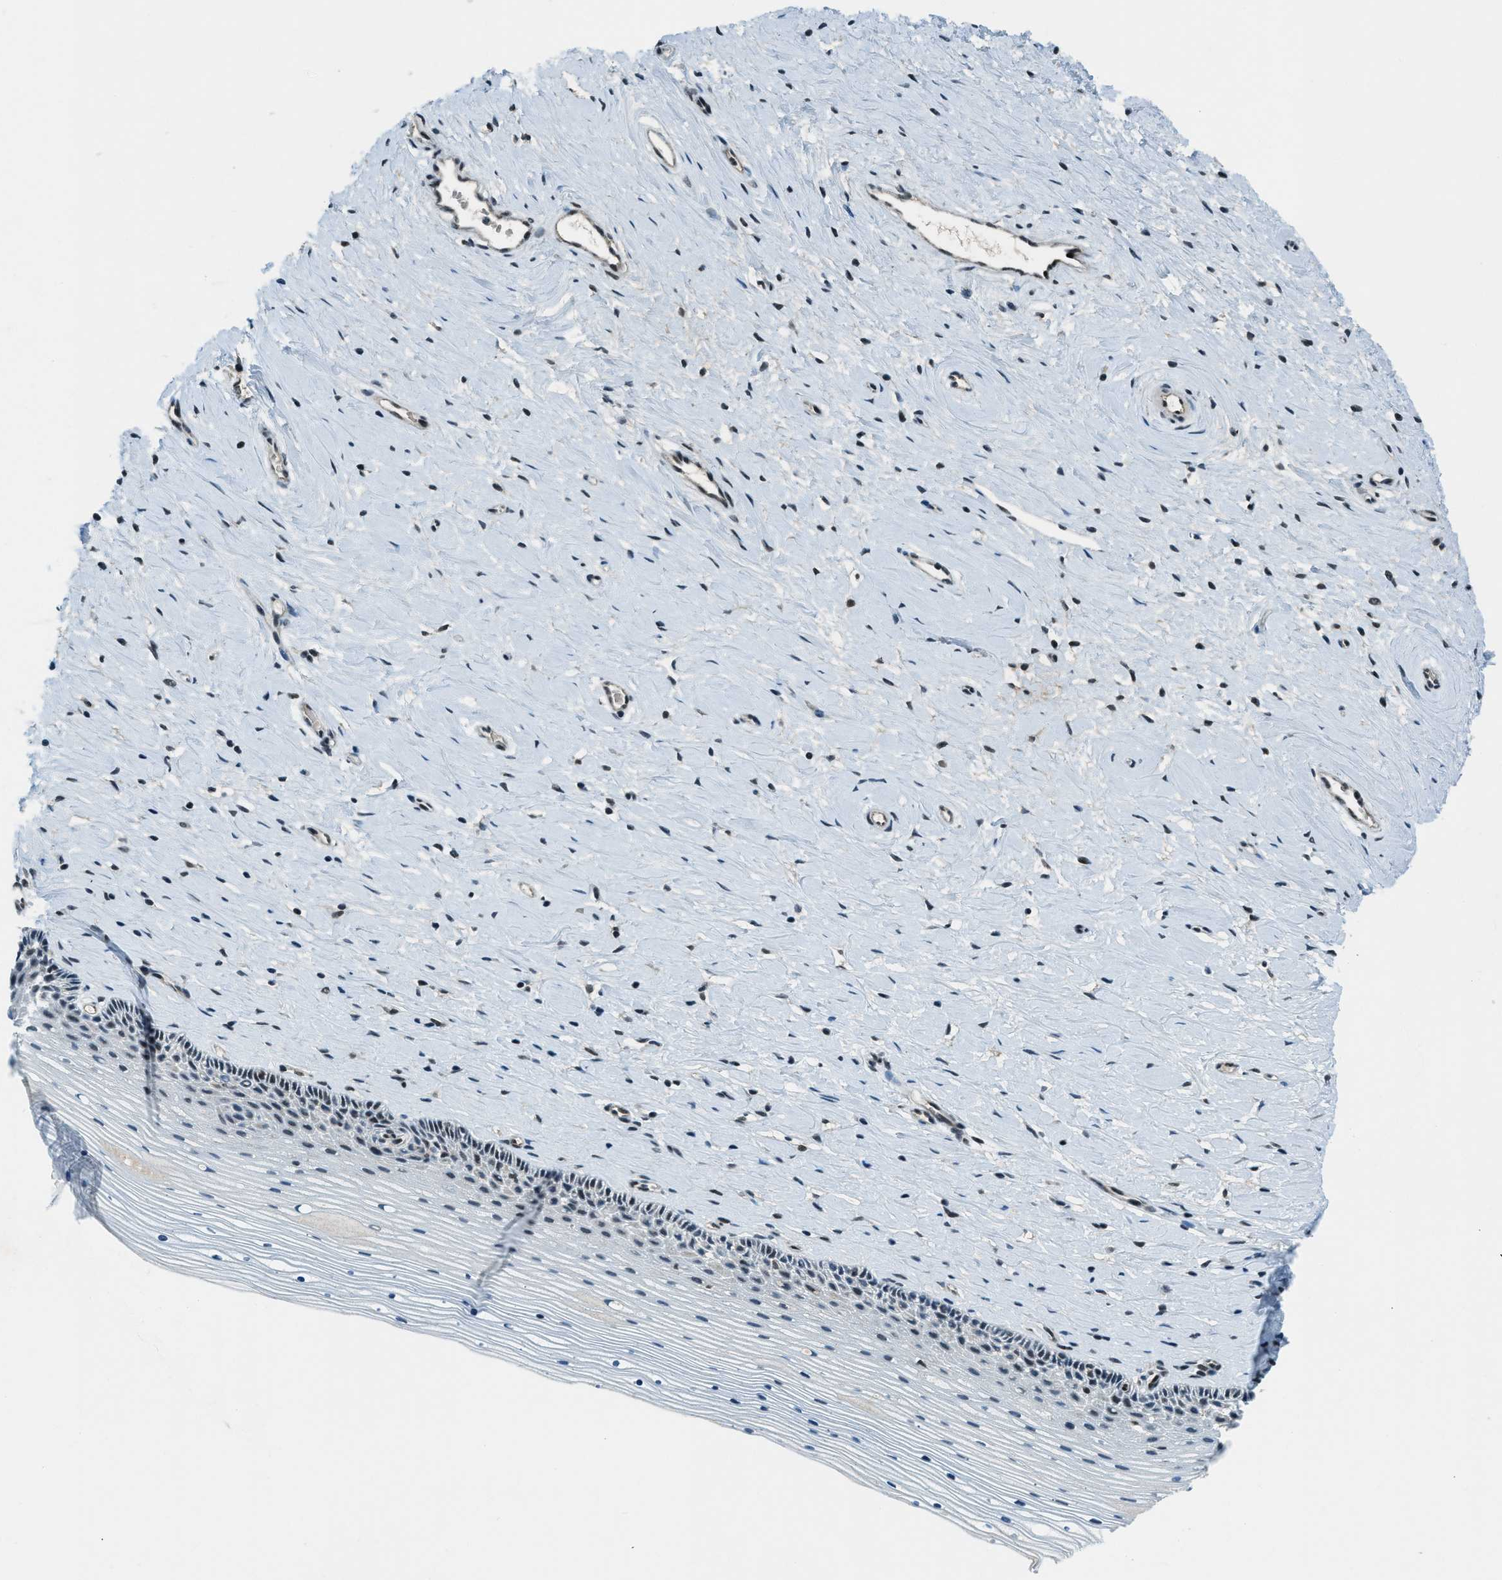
{"staining": {"intensity": "weak", "quantity": "25%-75%", "location": "nuclear"}, "tissue": "cervix", "cell_type": "Squamous epithelial cells", "image_type": "normal", "snomed": [{"axis": "morphology", "description": "Normal tissue, NOS"}, {"axis": "topography", "description": "Cervix"}], "caption": "Unremarkable cervix shows weak nuclear positivity in about 25%-75% of squamous epithelial cells, visualized by immunohistochemistry.", "gene": "KLF6", "patient": {"sex": "female", "age": 39}}